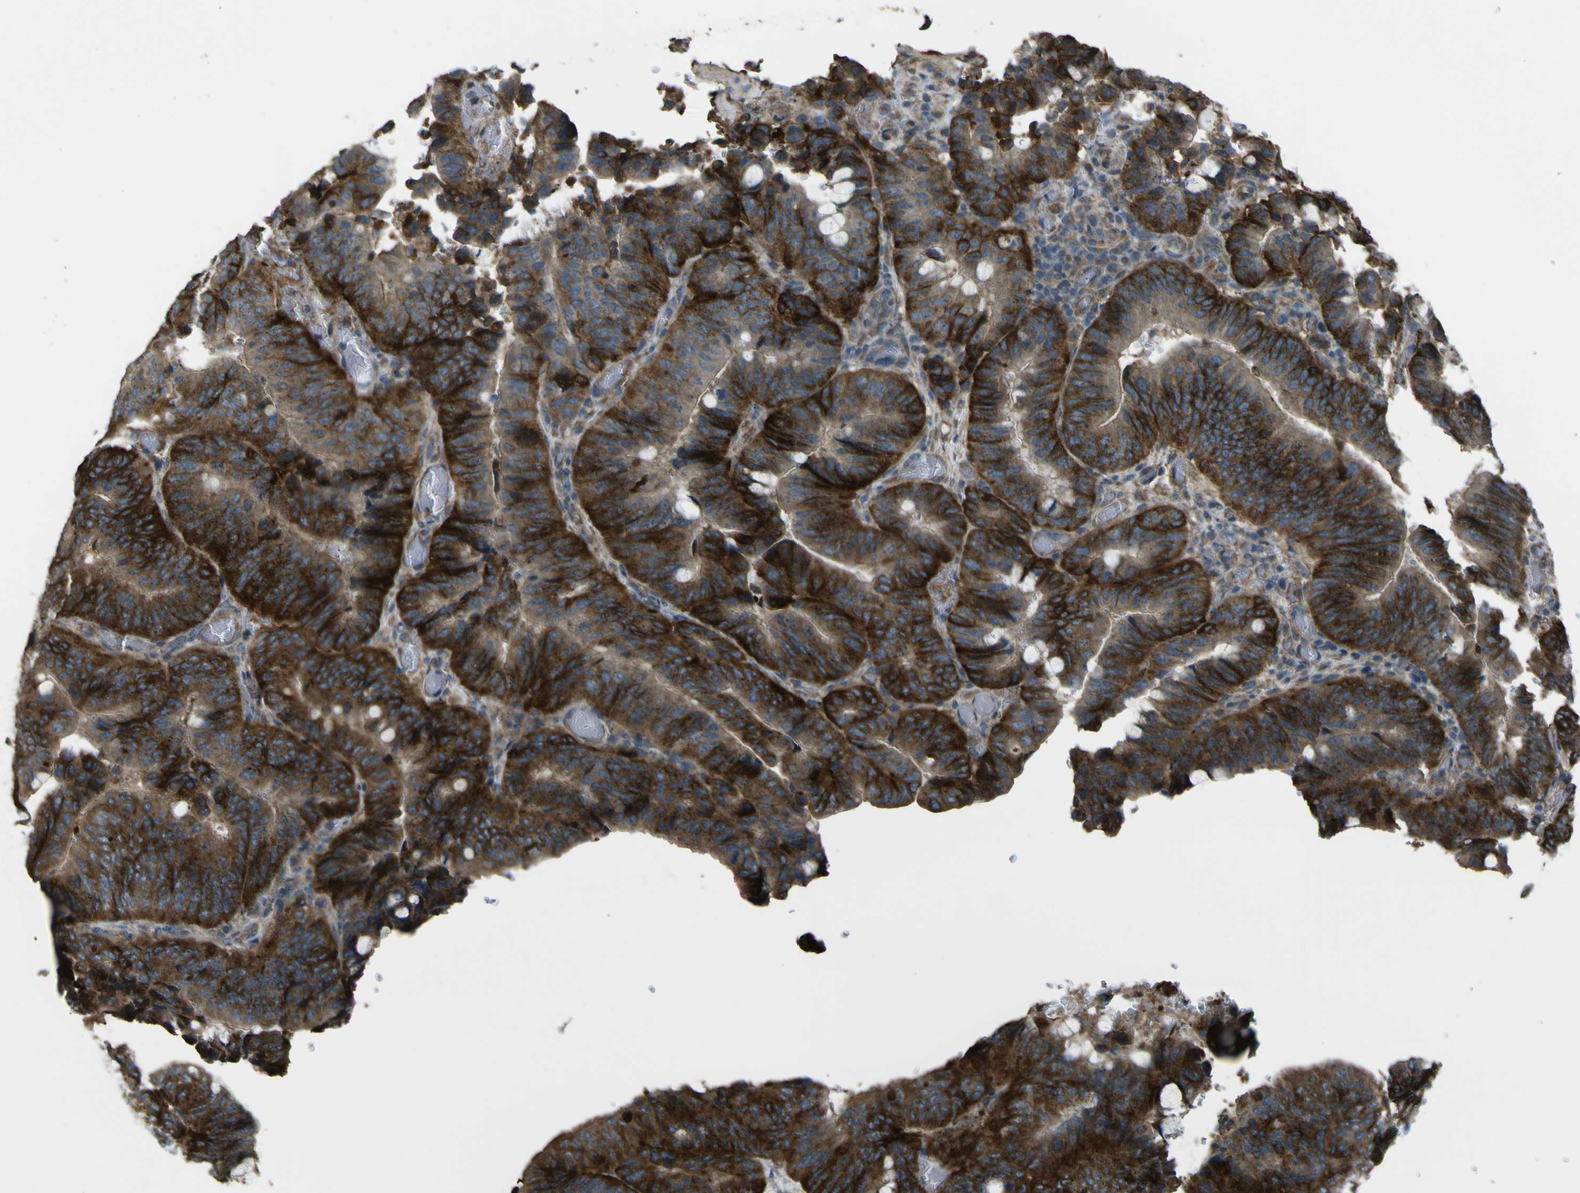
{"staining": {"intensity": "strong", "quantity": ">75%", "location": "cytoplasmic/membranous"}, "tissue": "colorectal cancer", "cell_type": "Tumor cells", "image_type": "cancer", "snomed": [{"axis": "morphology", "description": "Normal tissue, NOS"}, {"axis": "morphology", "description": "Adenocarcinoma, NOS"}, {"axis": "topography", "description": "Rectum"}, {"axis": "topography", "description": "Peripheral nerve tissue"}], "caption": "Immunohistochemical staining of human colorectal cancer reveals high levels of strong cytoplasmic/membranous positivity in approximately >75% of tumor cells.", "gene": "NAALADL2", "patient": {"sex": "male", "age": 92}}